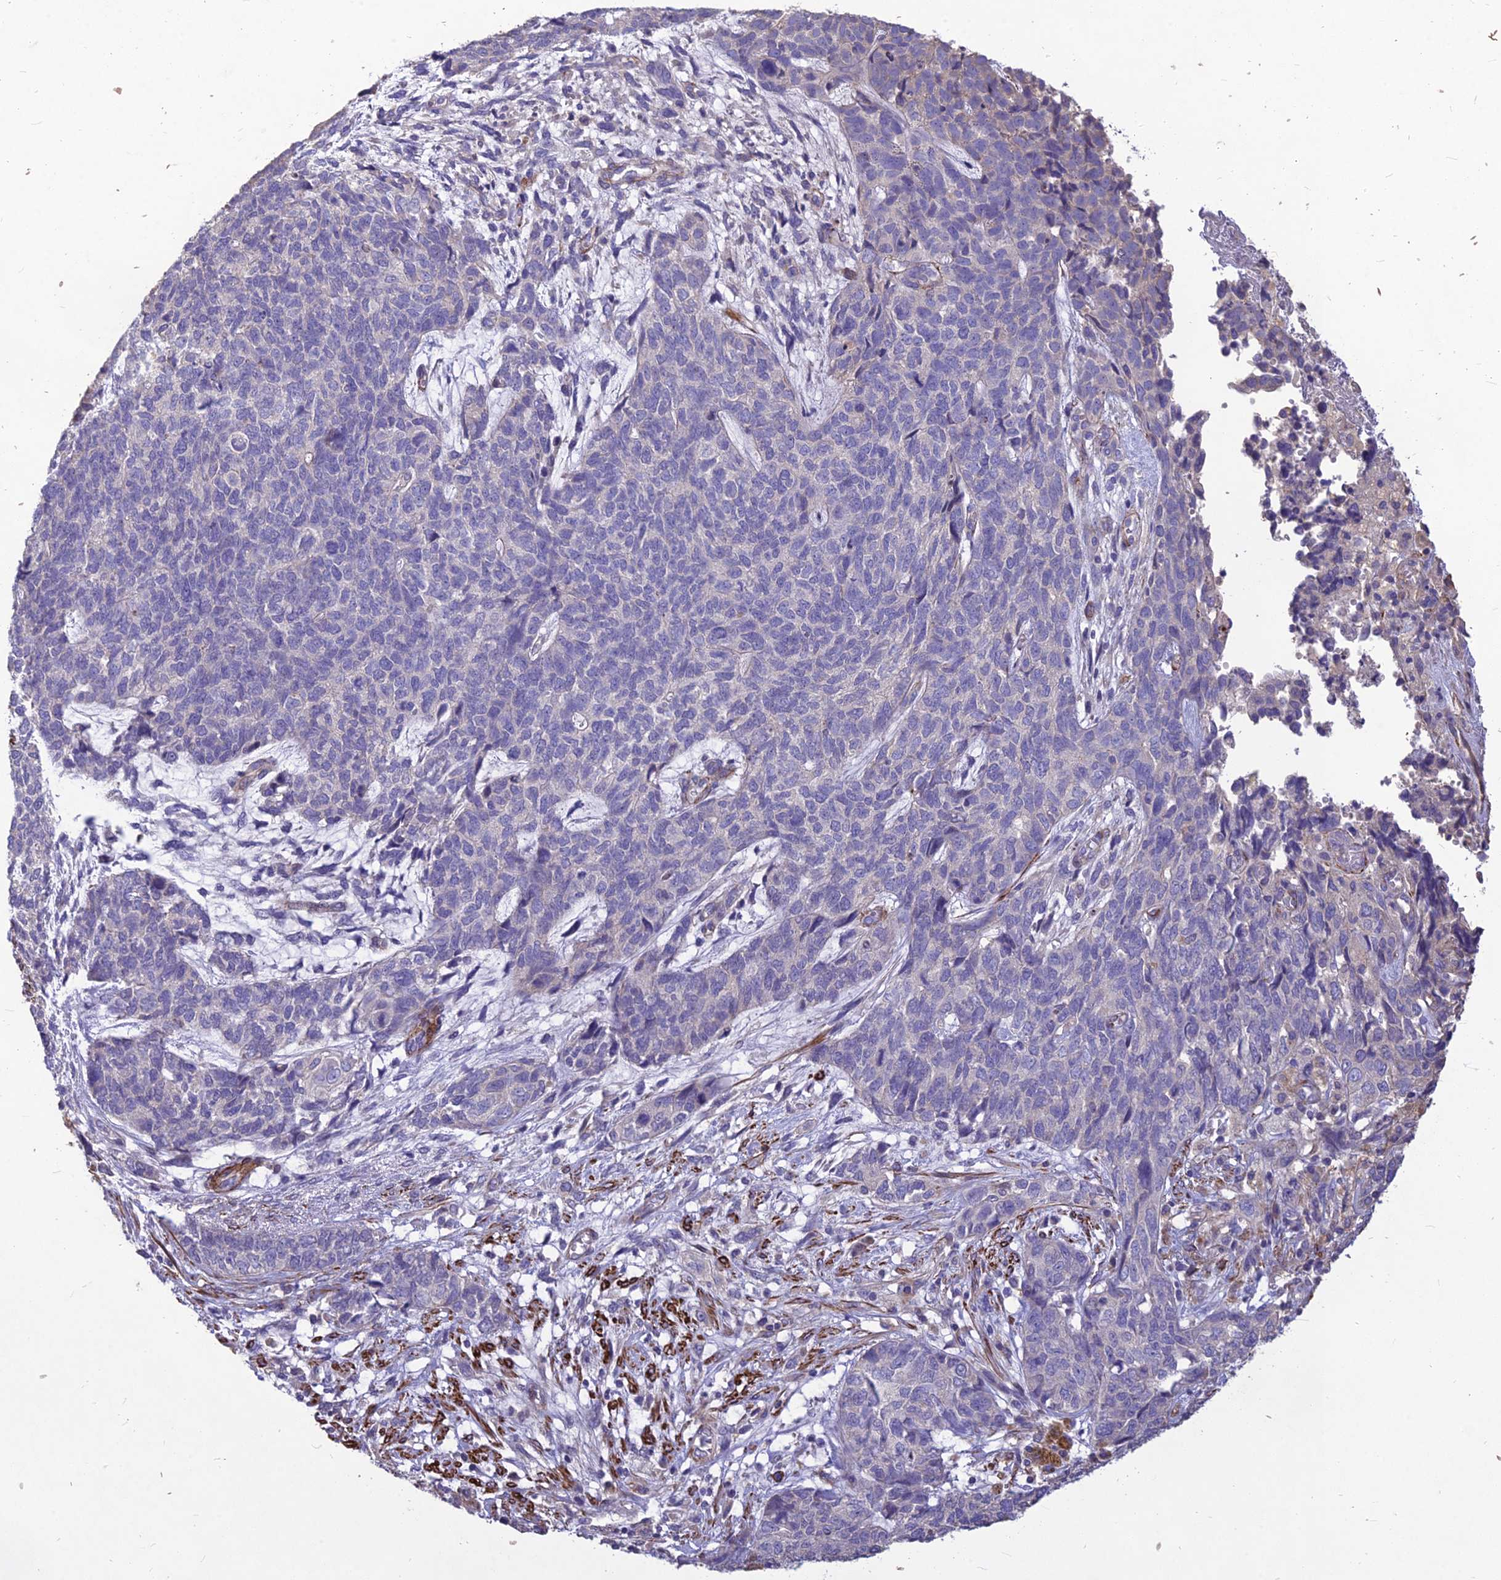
{"staining": {"intensity": "negative", "quantity": "none", "location": "none"}, "tissue": "cervical cancer", "cell_type": "Tumor cells", "image_type": "cancer", "snomed": [{"axis": "morphology", "description": "Squamous cell carcinoma, NOS"}, {"axis": "topography", "description": "Cervix"}], "caption": "IHC micrograph of neoplastic tissue: human squamous cell carcinoma (cervical) stained with DAB (3,3'-diaminobenzidine) shows no significant protein staining in tumor cells.", "gene": "CLUH", "patient": {"sex": "female", "age": 63}}